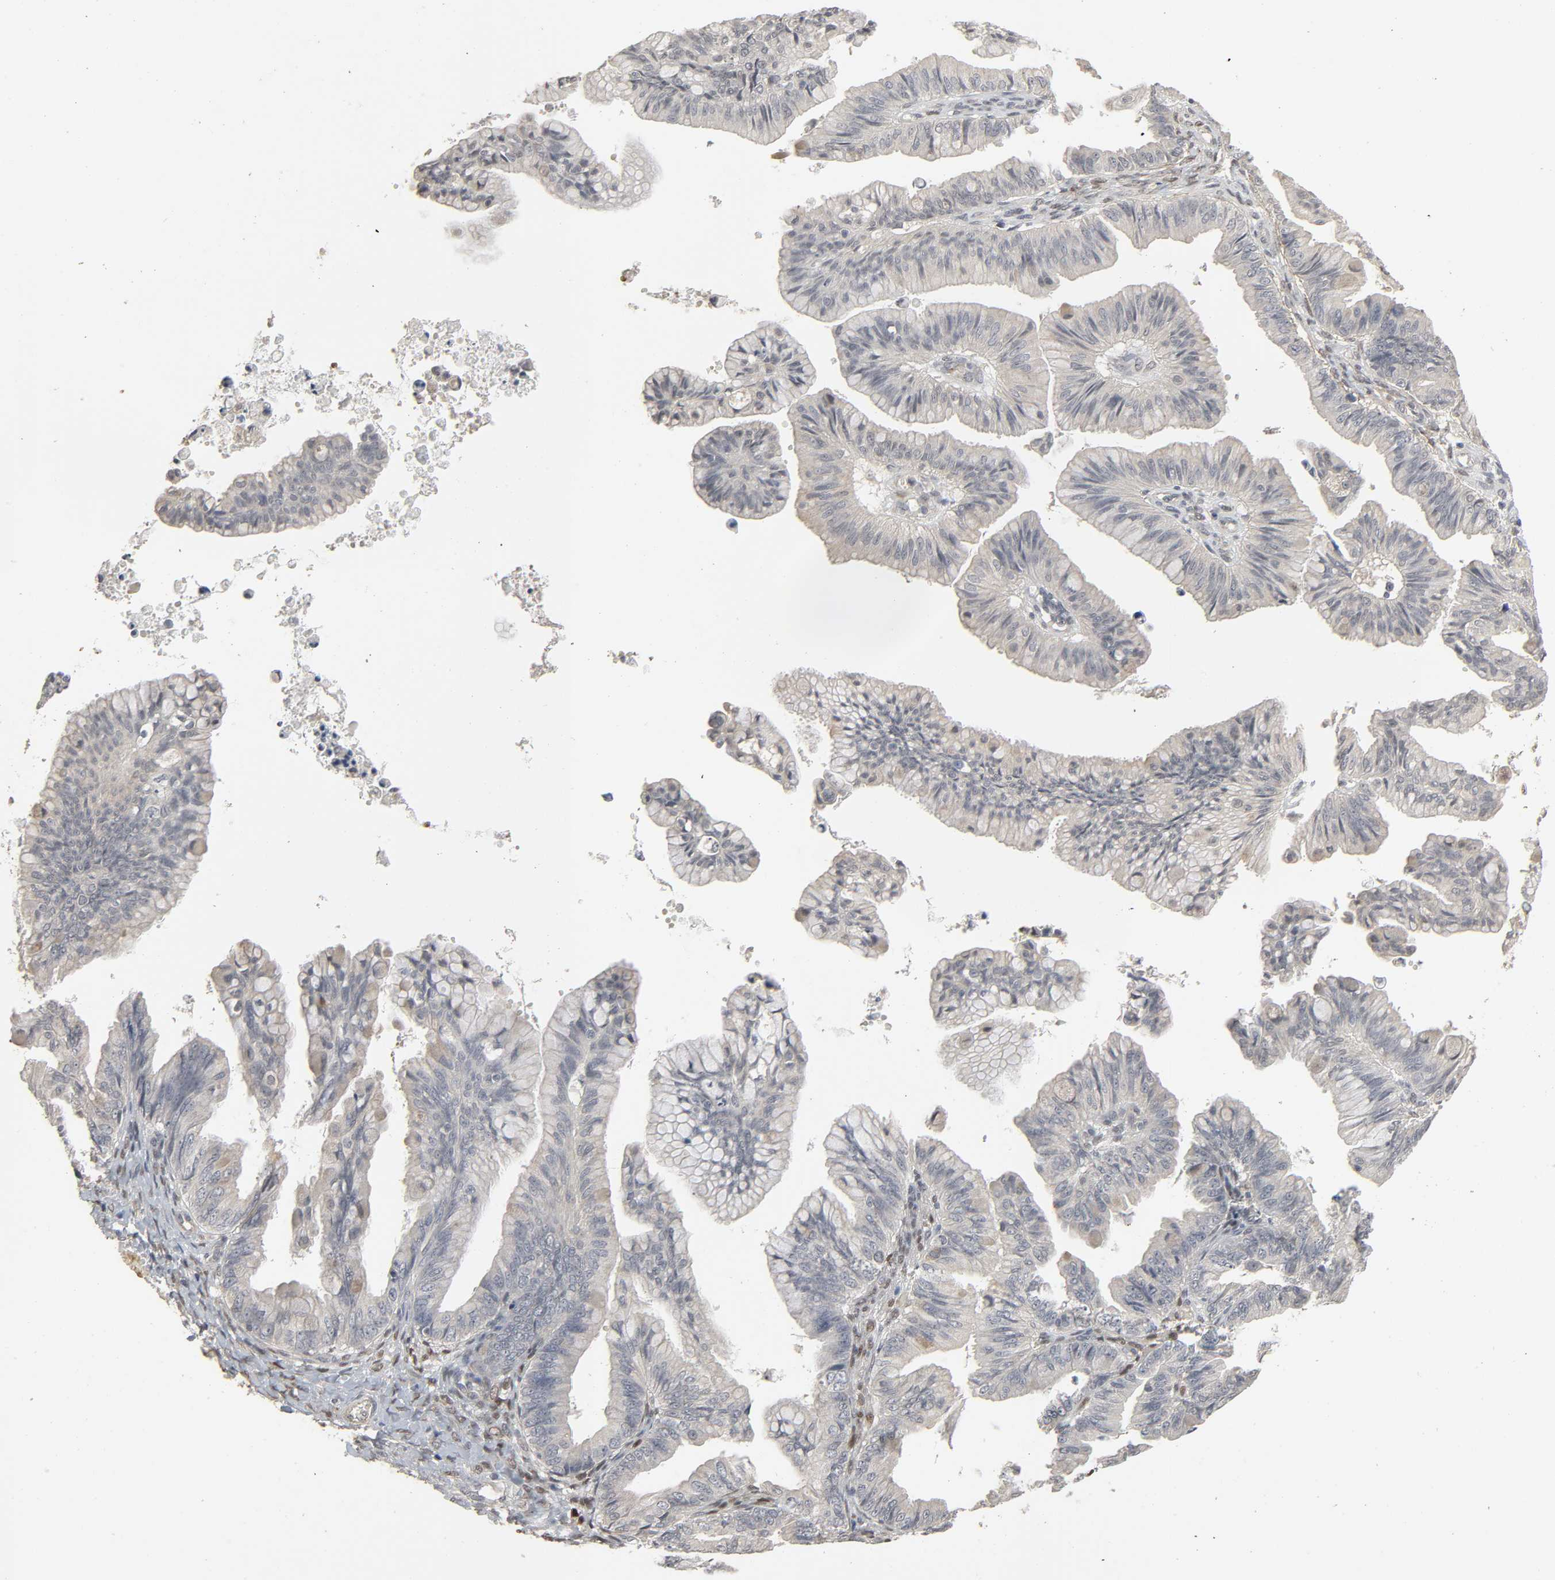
{"staining": {"intensity": "negative", "quantity": "none", "location": "none"}, "tissue": "ovarian cancer", "cell_type": "Tumor cells", "image_type": "cancer", "snomed": [{"axis": "morphology", "description": "Cystadenocarcinoma, mucinous, NOS"}, {"axis": "topography", "description": "Ovary"}], "caption": "Ovarian cancer was stained to show a protein in brown. There is no significant expression in tumor cells. (DAB immunohistochemistry, high magnification).", "gene": "ZNF222", "patient": {"sex": "female", "age": 36}}